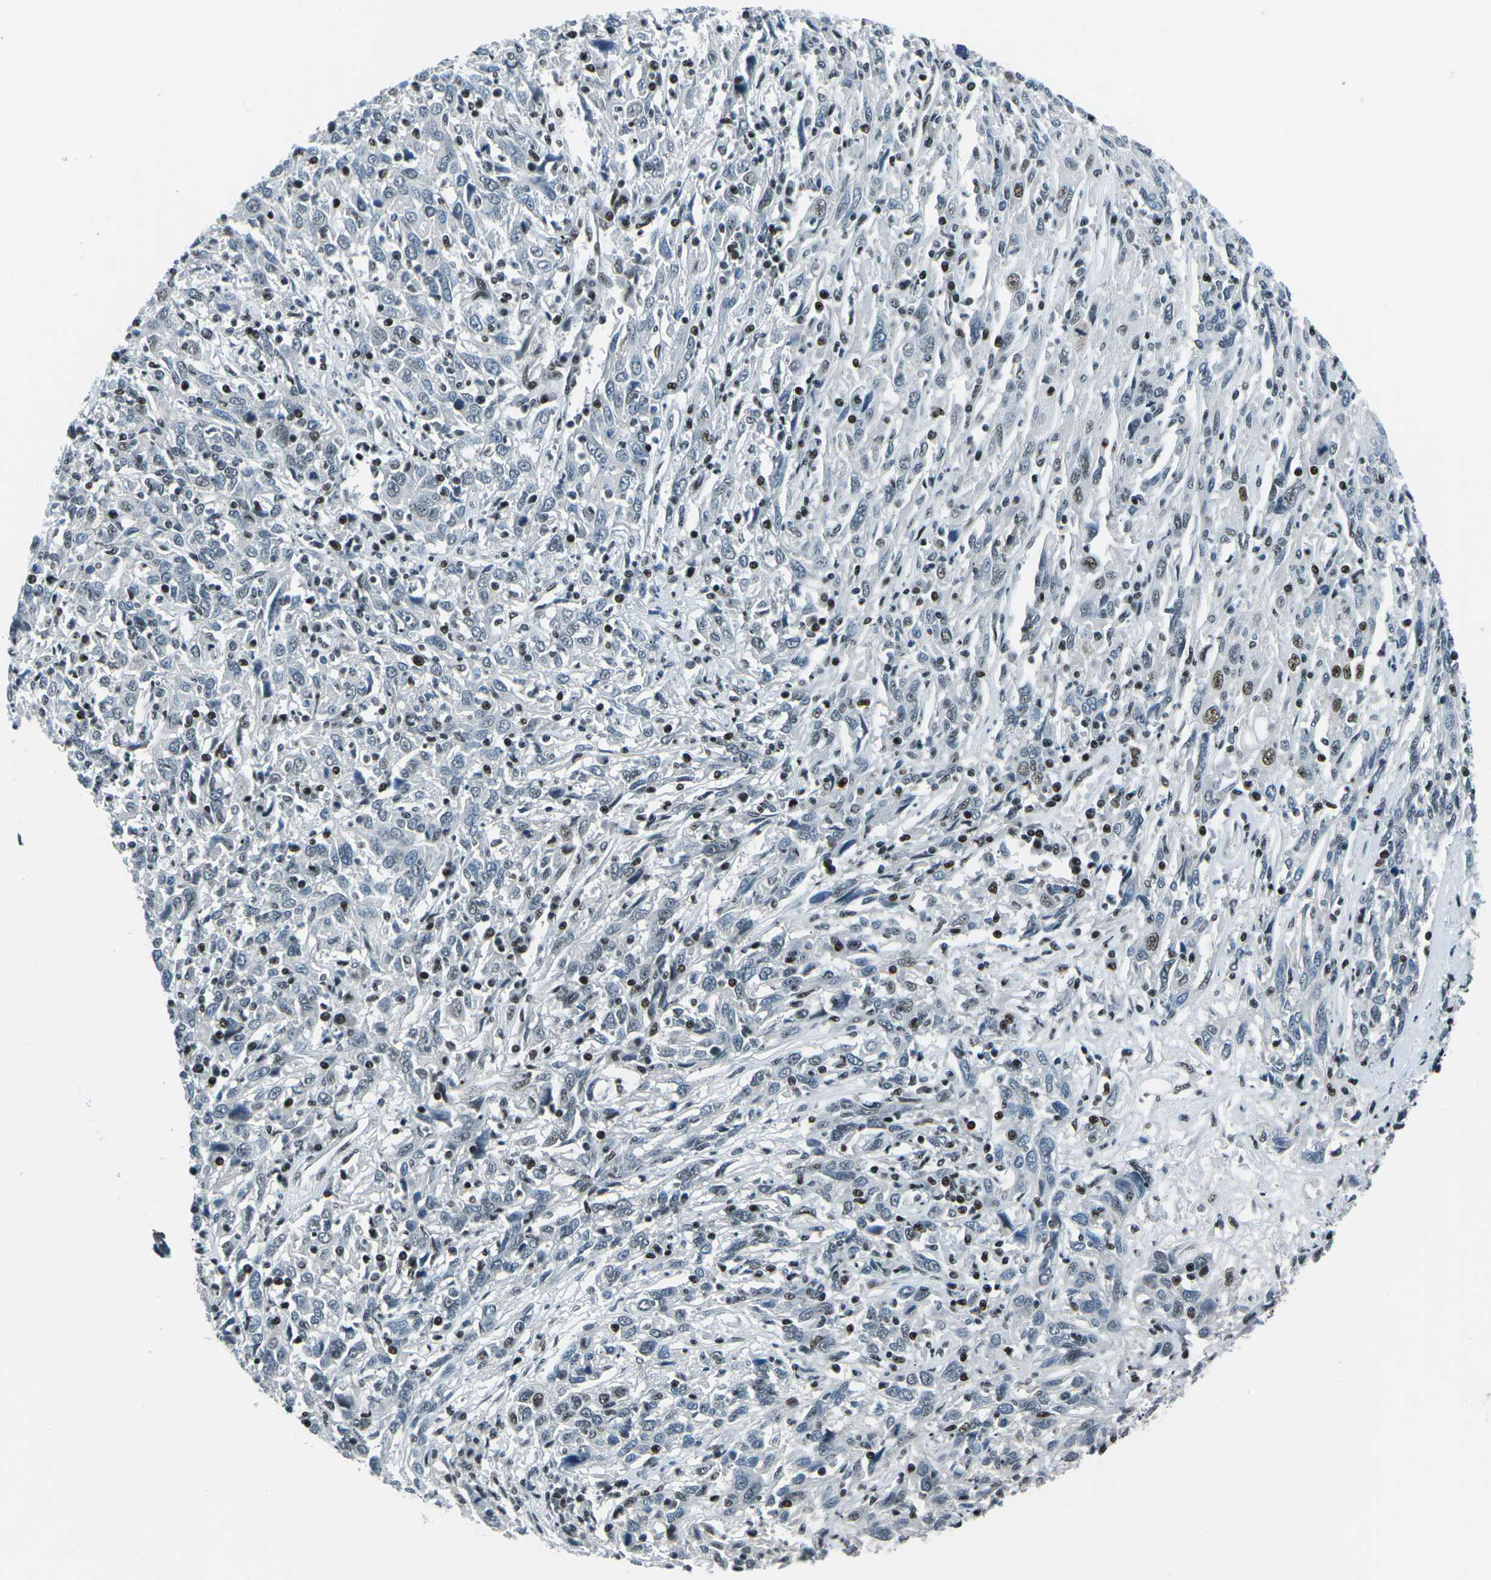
{"staining": {"intensity": "negative", "quantity": "none", "location": "none"}, "tissue": "cervical cancer", "cell_type": "Tumor cells", "image_type": "cancer", "snomed": [{"axis": "morphology", "description": "Squamous cell carcinoma, NOS"}, {"axis": "topography", "description": "Cervix"}], "caption": "A high-resolution micrograph shows immunohistochemistry (IHC) staining of cervical cancer (squamous cell carcinoma), which exhibits no significant staining in tumor cells. (DAB immunohistochemistry, high magnification).", "gene": "RBL2", "patient": {"sex": "female", "age": 46}}